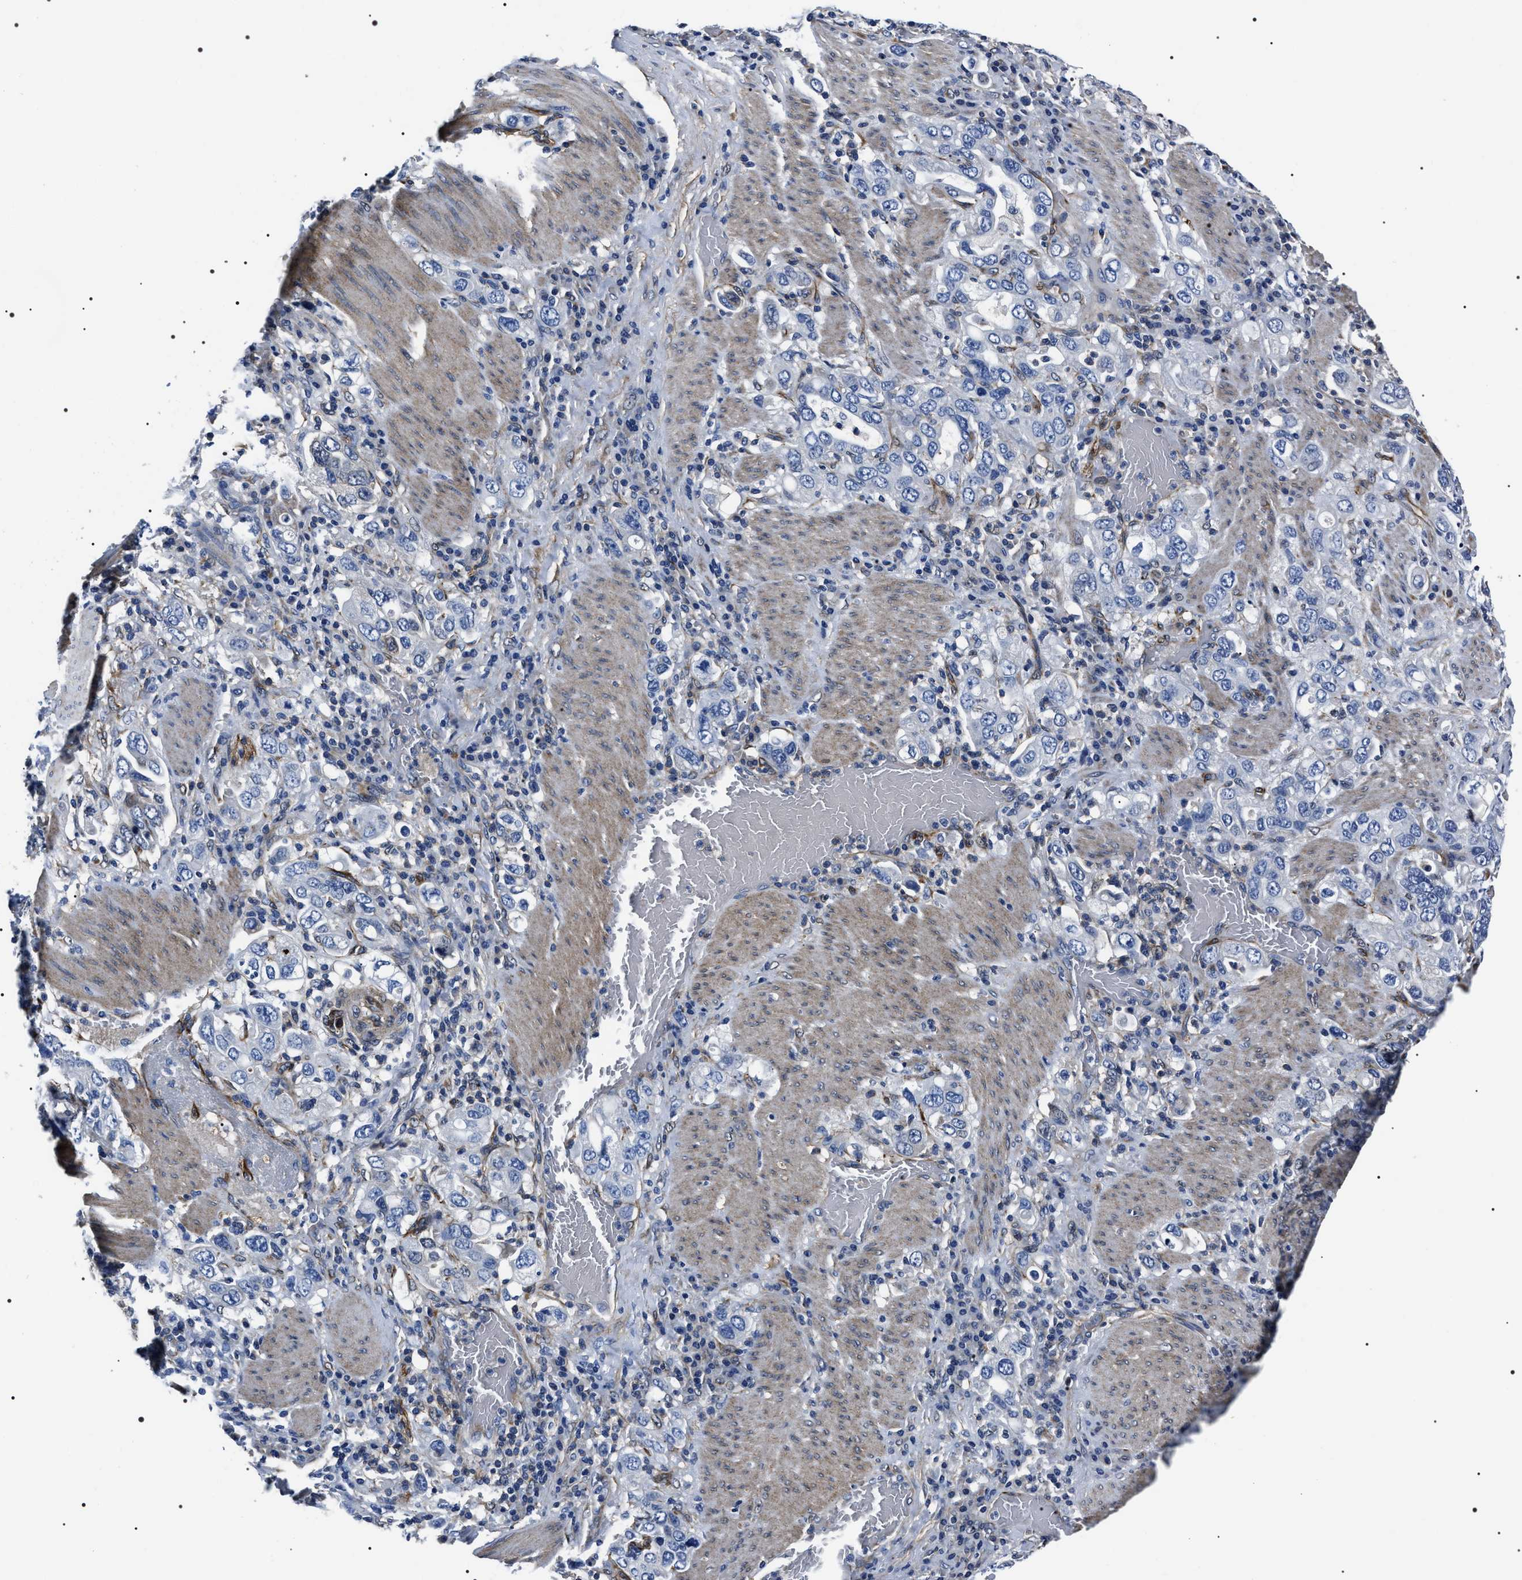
{"staining": {"intensity": "negative", "quantity": "none", "location": "none"}, "tissue": "stomach cancer", "cell_type": "Tumor cells", "image_type": "cancer", "snomed": [{"axis": "morphology", "description": "Adenocarcinoma, NOS"}, {"axis": "topography", "description": "Stomach, upper"}], "caption": "Tumor cells show no significant protein staining in stomach cancer (adenocarcinoma). (Brightfield microscopy of DAB immunohistochemistry (IHC) at high magnification).", "gene": "BAG2", "patient": {"sex": "male", "age": 62}}